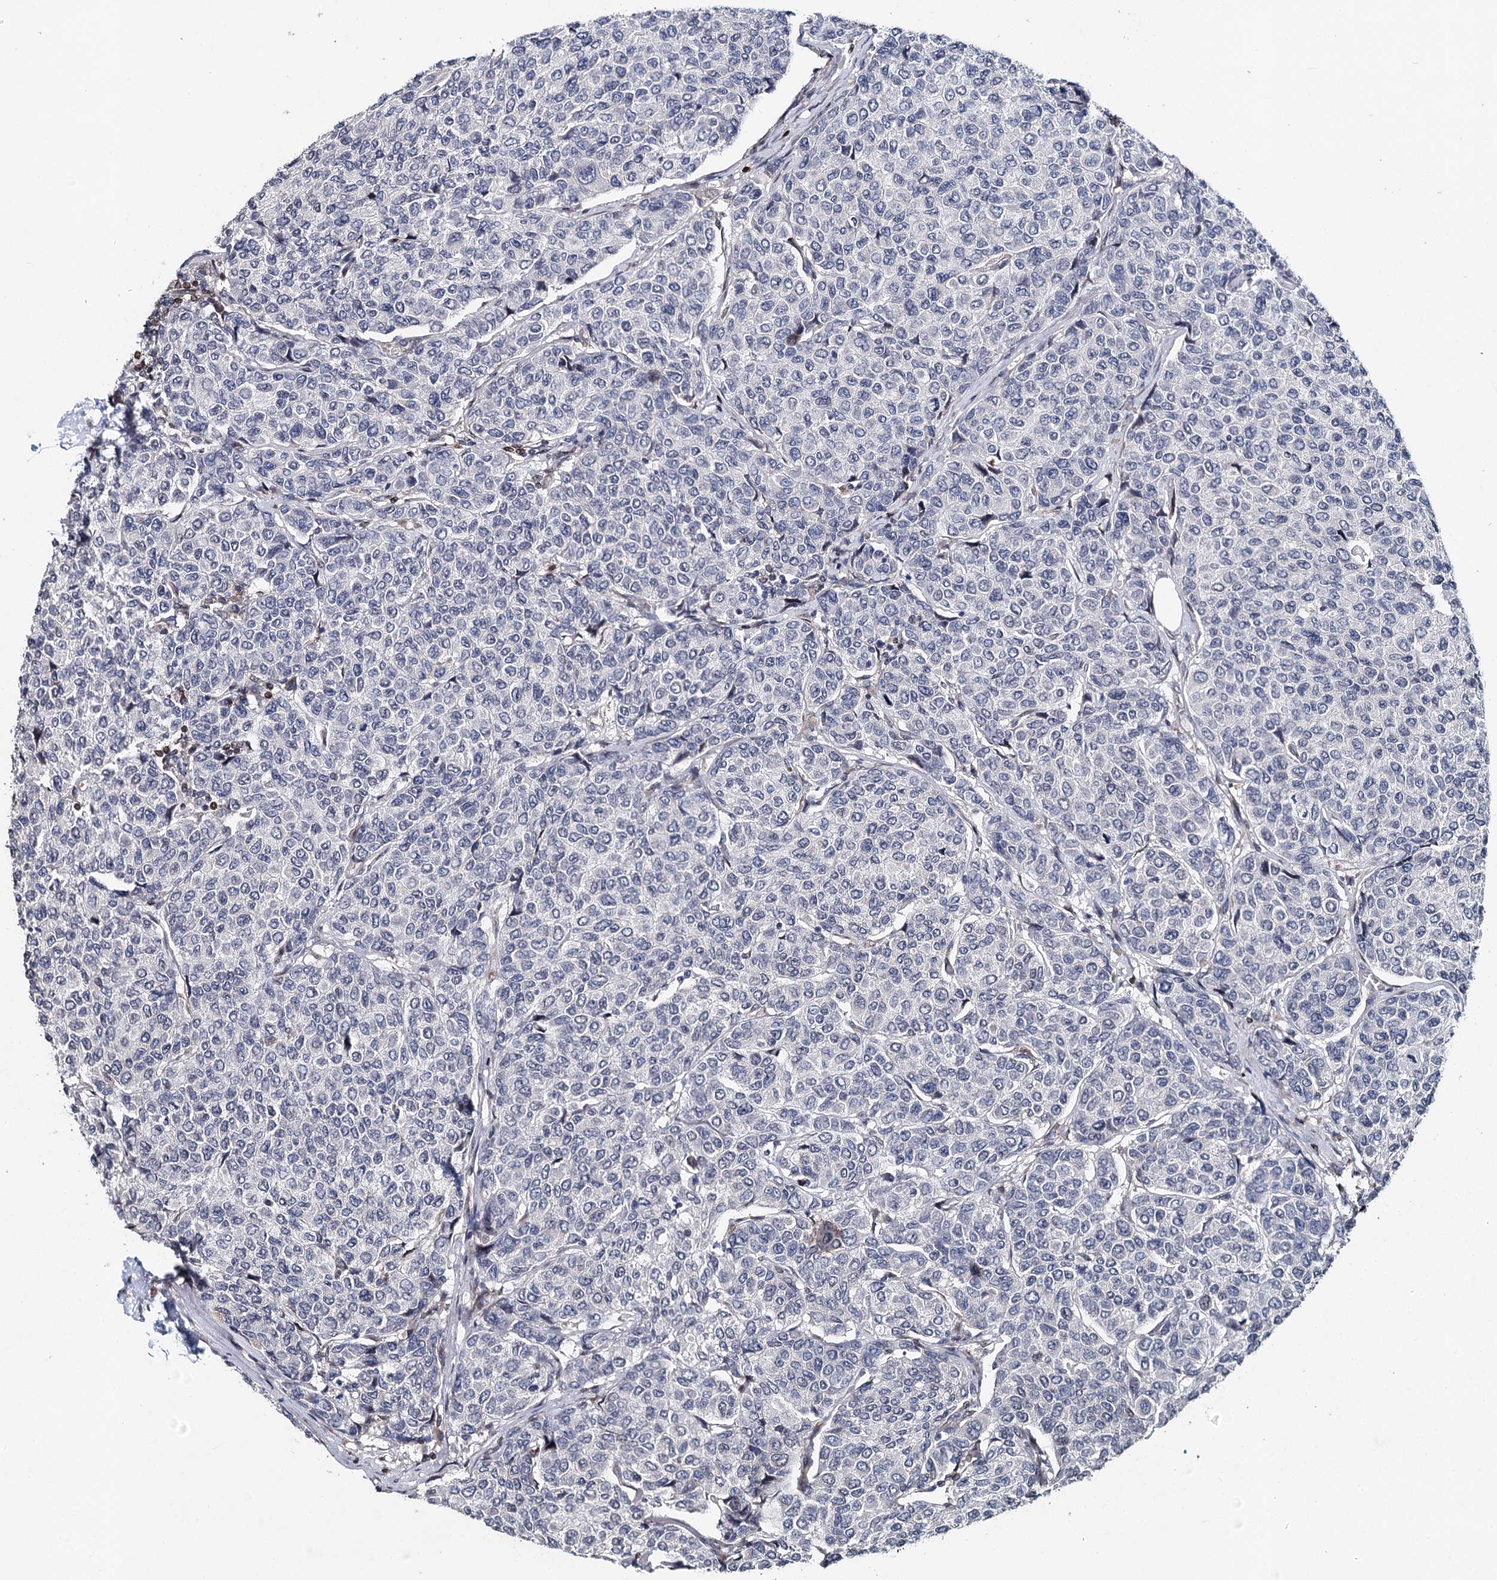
{"staining": {"intensity": "negative", "quantity": "none", "location": "none"}, "tissue": "breast cancer", "cell_type": "Tumor cells", "image_type": "cancer", "snomed": [{"axis": "morphology", "description": "Duct carcinoma"}, {"axis": "topography", "description": "Breast"}], "caption": "The immunohistochemistry micrograph has no significant staining in tumor cells of breast intraductal carcinoma tissue. Brightfield microscopy of immunohistochemistry (IHC) stained with DAB (brown) and hematoxylin (blue), captured at high magnification.", "gene": "FRMD4A", "patient": {"sex": "female", "age": 55}}